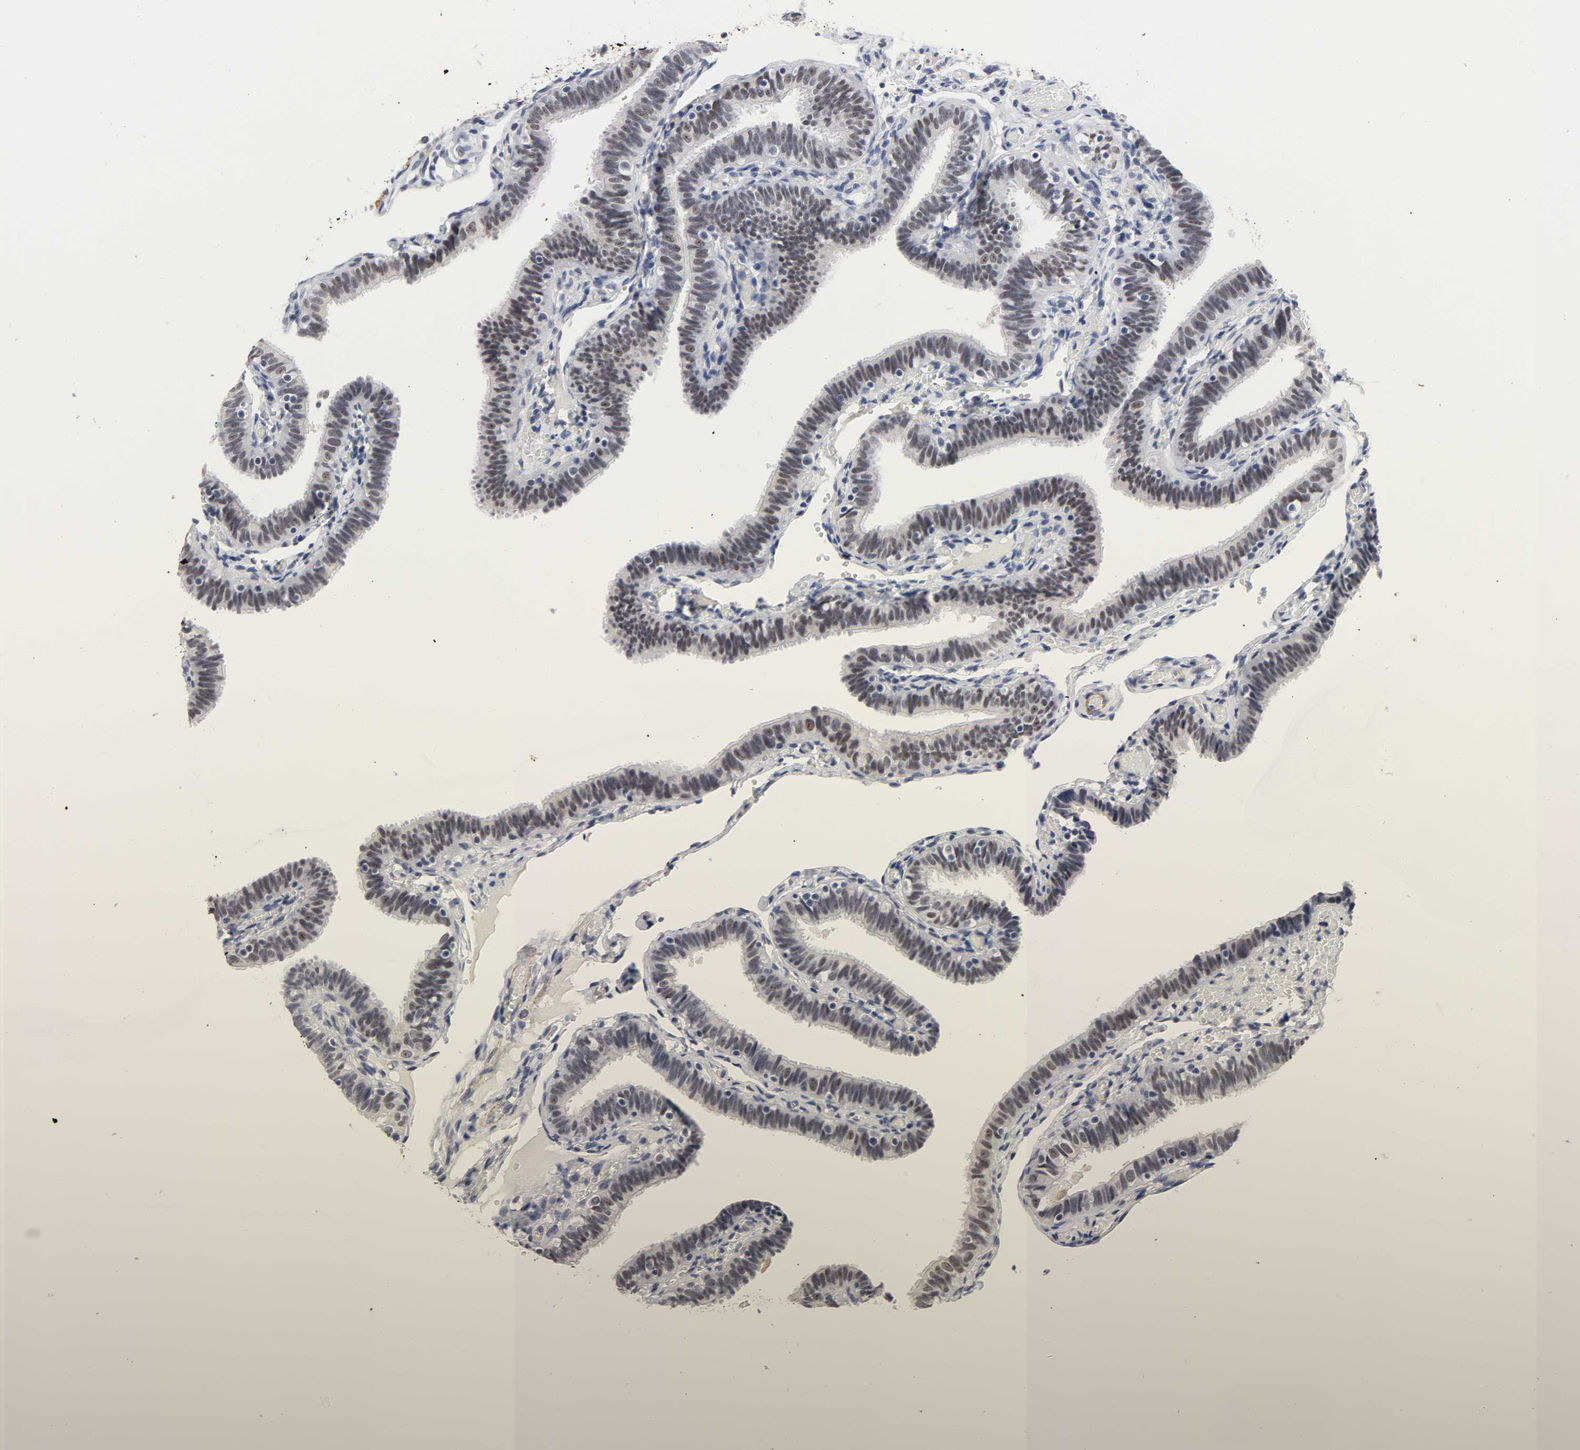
{"staining": {"intensity": "negative", "quantity": "none", "location": "none"}, "tissue": "fallopian tube", "cell_type": "Glandular cells", "image_type": "normal", "snomed": [{"axis": "morphology", "description": "Normal tissue, NOS"}, {"axis": "topography", "description": "Fallopian tube"}], "caption": "Immunohistochemistry (IHC) of benign fallopian tube shows no expression in glandular cells. (Brightfield microscopy of DAB IHC at high magnification).", "gene": "GRHL2", "patient": {"sex": "female", "age": 46}}